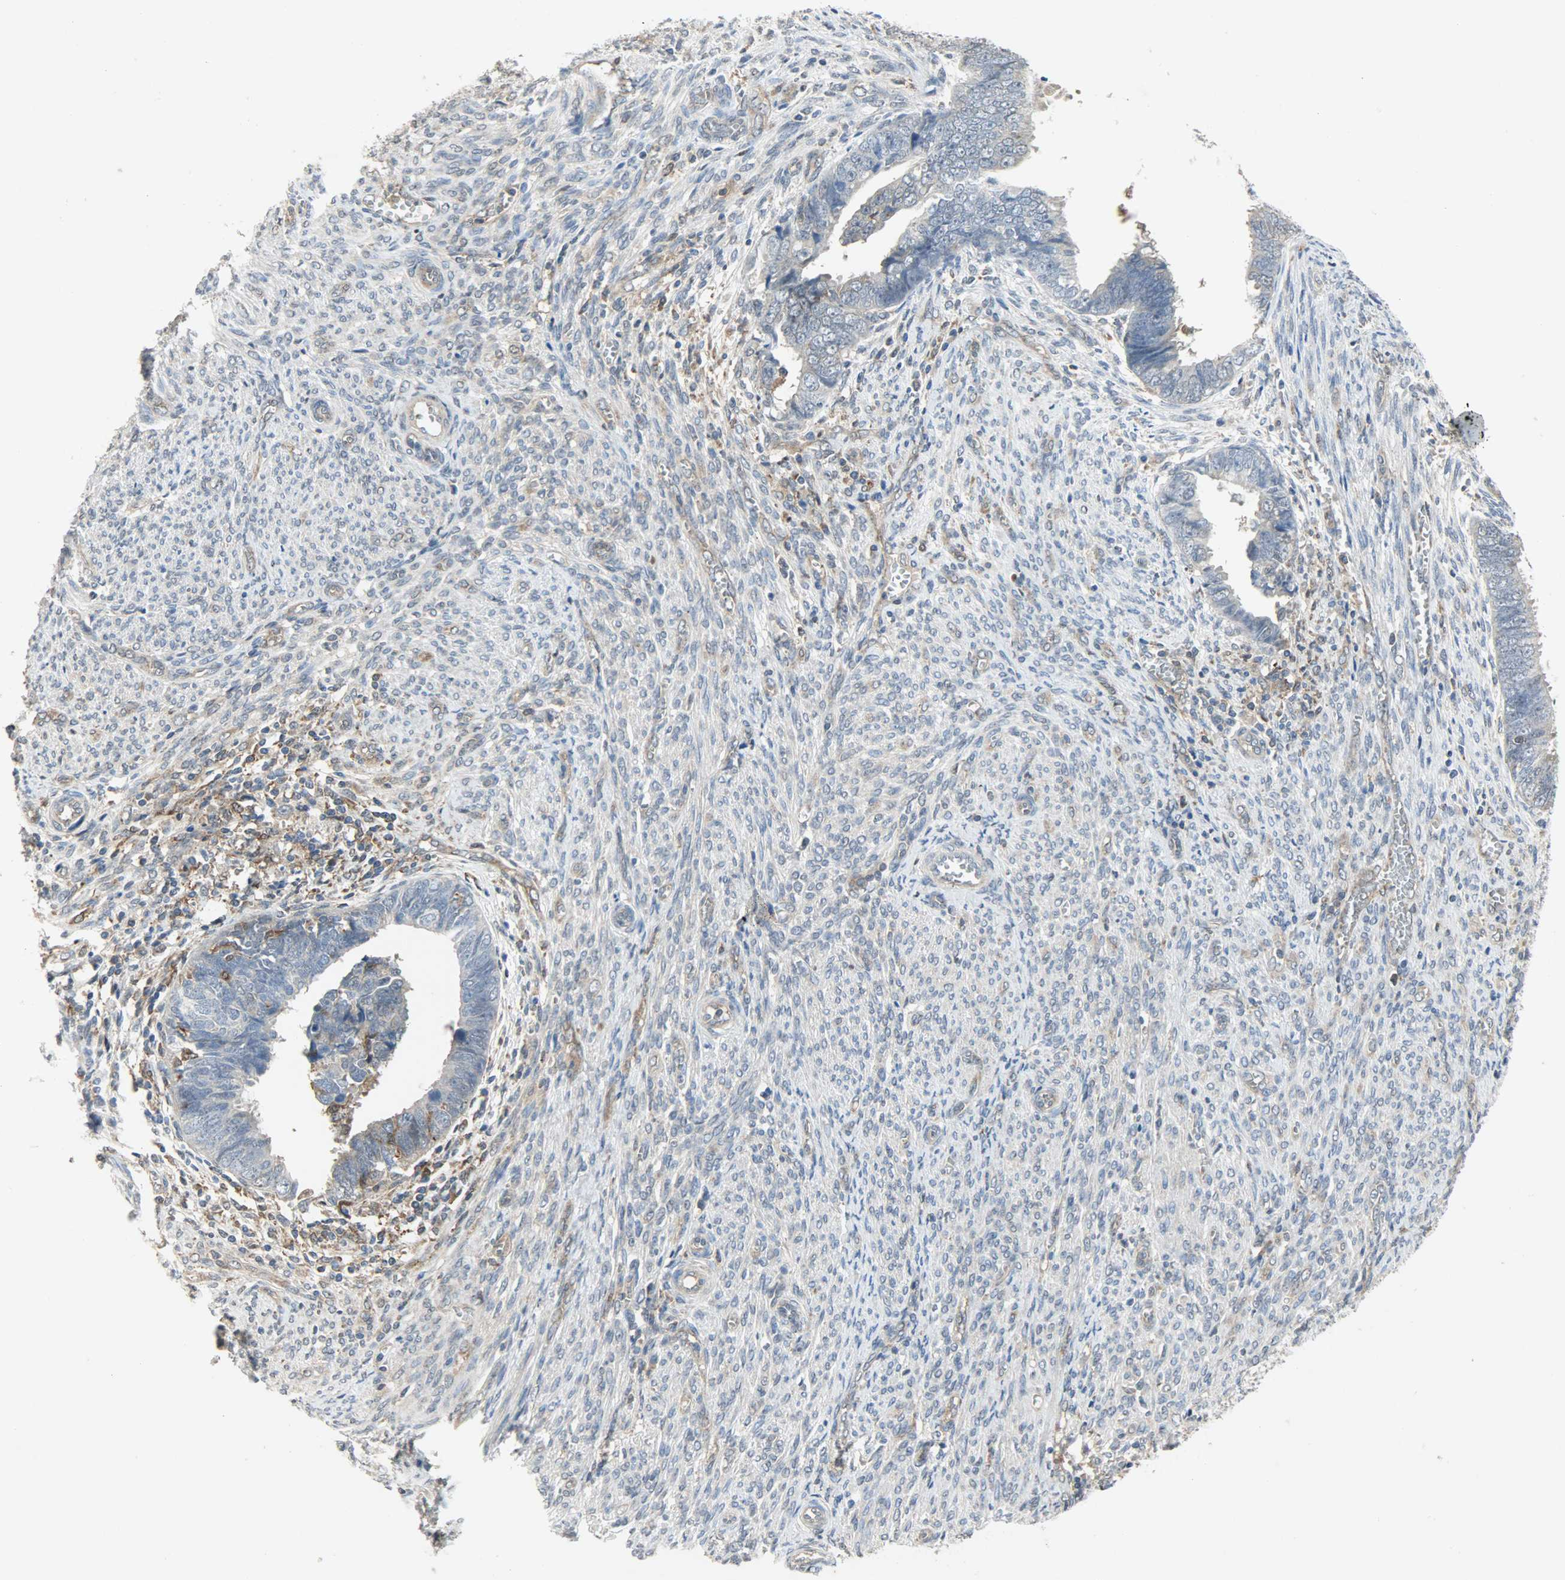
{"staining": {"intensity": "weak", "quantity": "25%-75%", "location": "cytoplasmic/membranous"}, "tissue": "endometrial cancer", "cell_type": "Tumor cells", "image_type": "cancer", "snomed": [{"axis": "morphology", "description": "Adenocarcinoma, NOS"}, {"axis": "topography", "description": "Endometrium"}], "caption": "Immunohistochemical staining of human endometrial adenocarcinoma demonstrates low levels of weak cytoplasmic/membranous protein staining in about 25%-75% of tumor cells. The protein of interest is shown in brown color, while the nuclei are stained blue.", "gene": "TRIM21", "patient": {"sex": "female", "age": 75}}